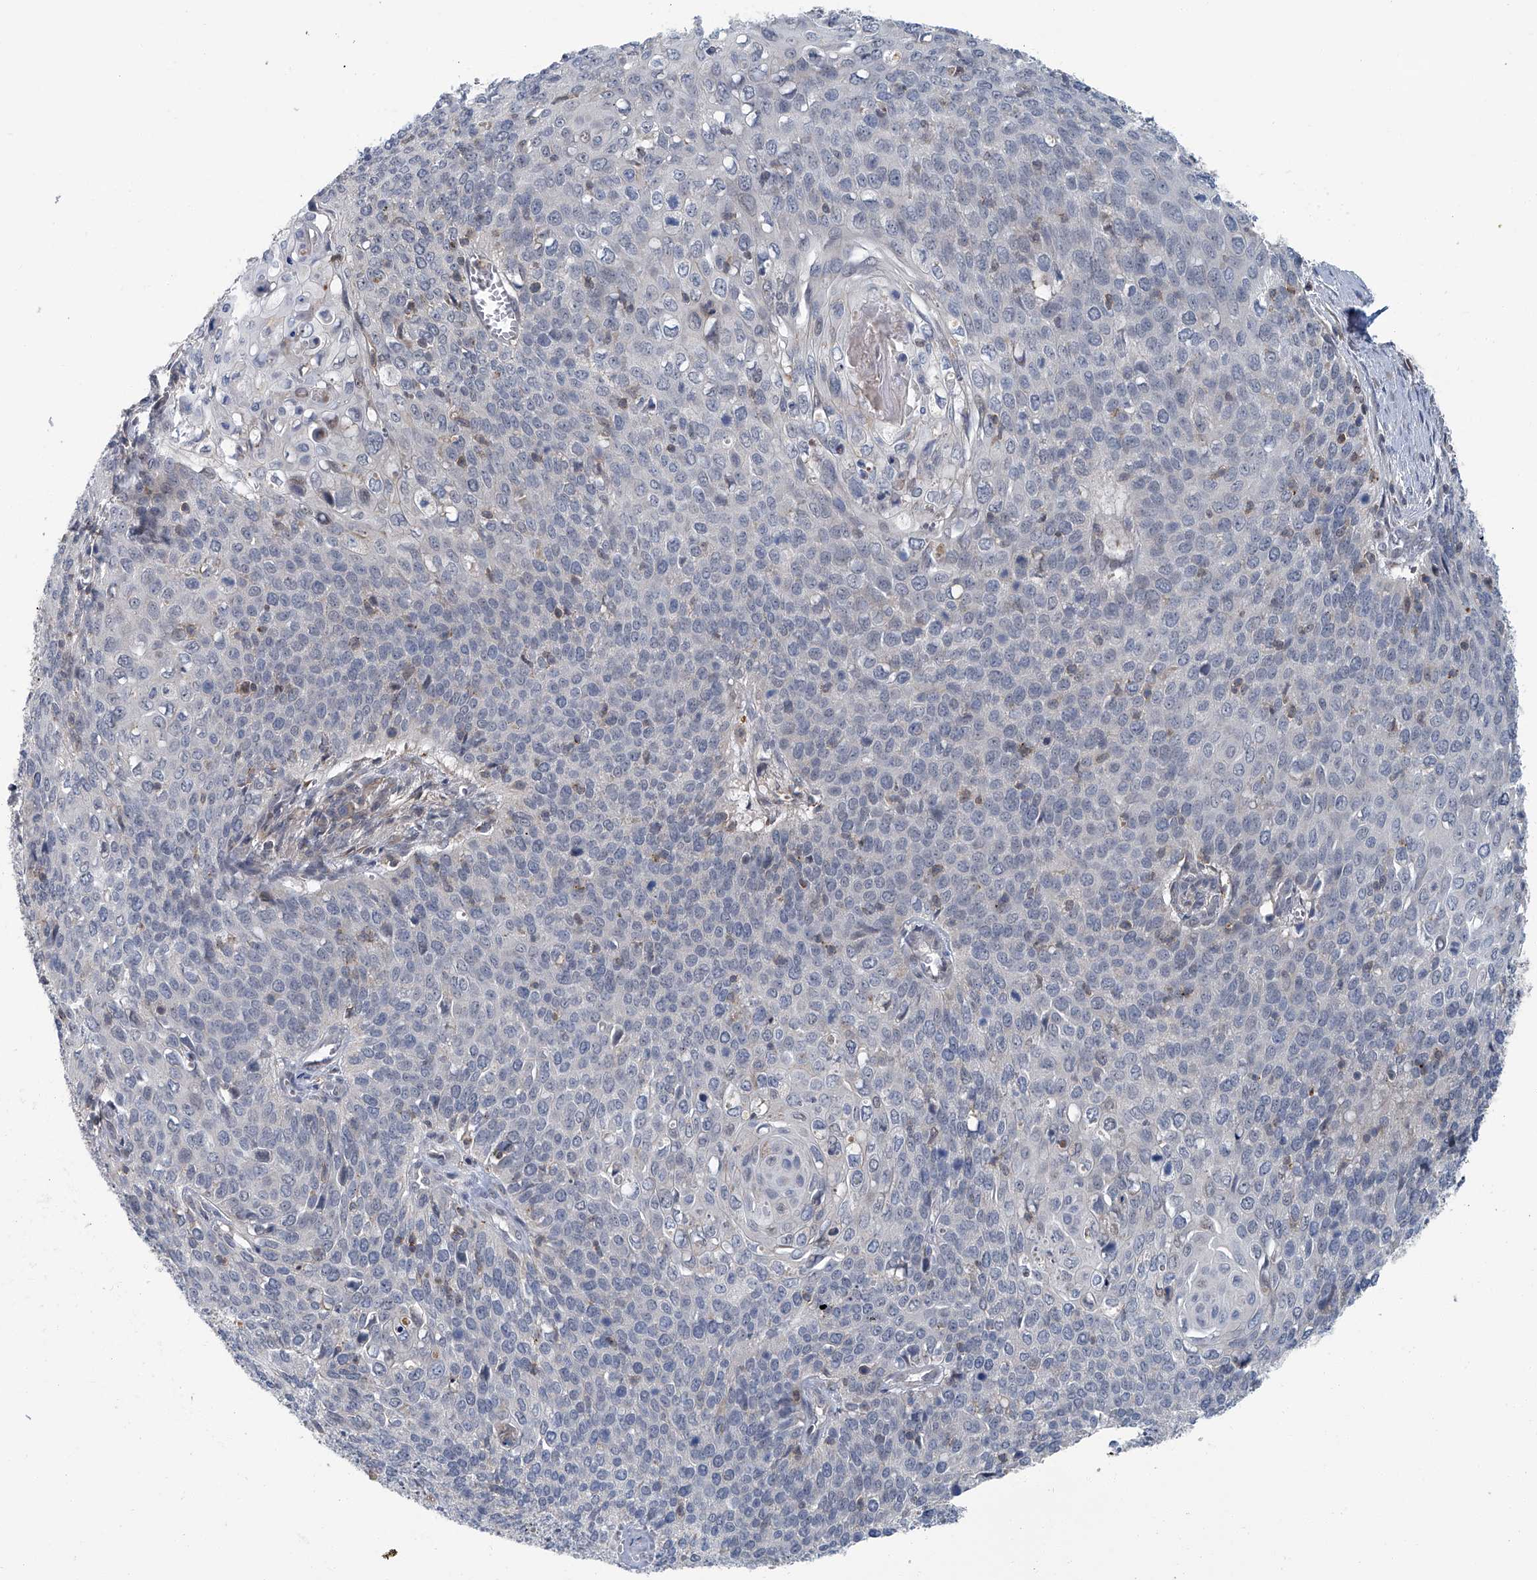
{"staining": {"intensity": "negative", "quantity": "none", "location": "none"}, "tissue": "cervical cancer", "cell_type": "Tumor cells", "image_type": "cancer", "snomed": [{"axis": "morphology", "description": "Squamous cell carcinoma, NOS"}, {"axis": "topography", "description": "Cervix"}], "caption": "Tumor cells are negative for protein expression in human cervical cancer.", "gene": "AKNAD1", "patient": {"sex": "female", "age": 39}}